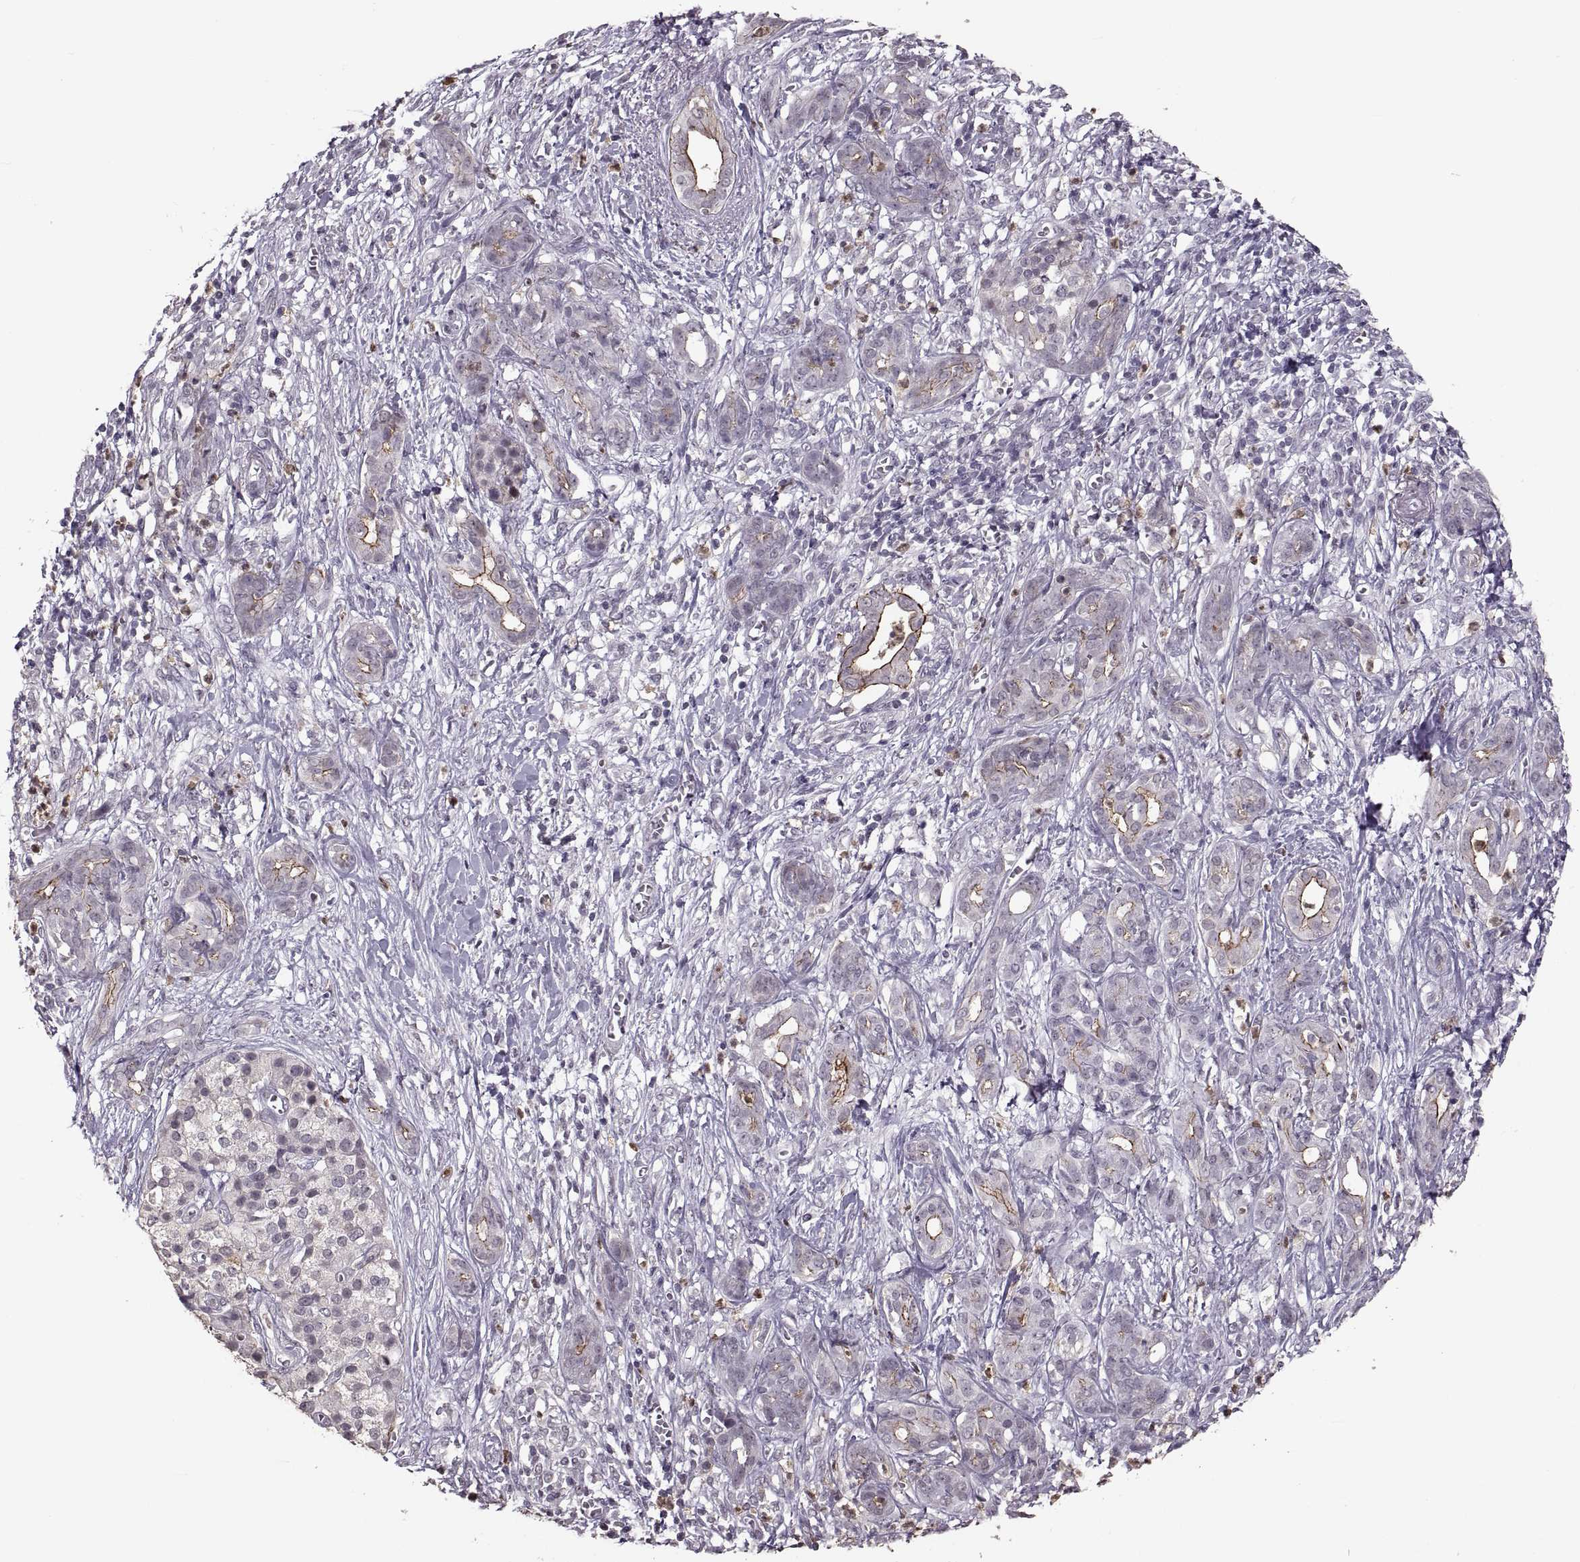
{"staining": {"intensity": "moderate", "quantity": "<25%", "location": "cytoplasmic/membranous"}, "tissue": "pancreatic cancer", "cell_type": "Tumor cells", "image_type": "cancer", "snomed": [{"axis": "morphology", "description": "Adenocarcinoma, NOS"}, {"axis": "topography", "description": "Pancreas"}], "caption": "The photomicrograph shows immunohistochemical staining of pancreatic adenocarcinoma. There is moderate cytoplasmic/membranous positivity is identified in about <25% of tumor cells.", "gene": "PALS1", "patient": {"sex": "male", "age": 61}}